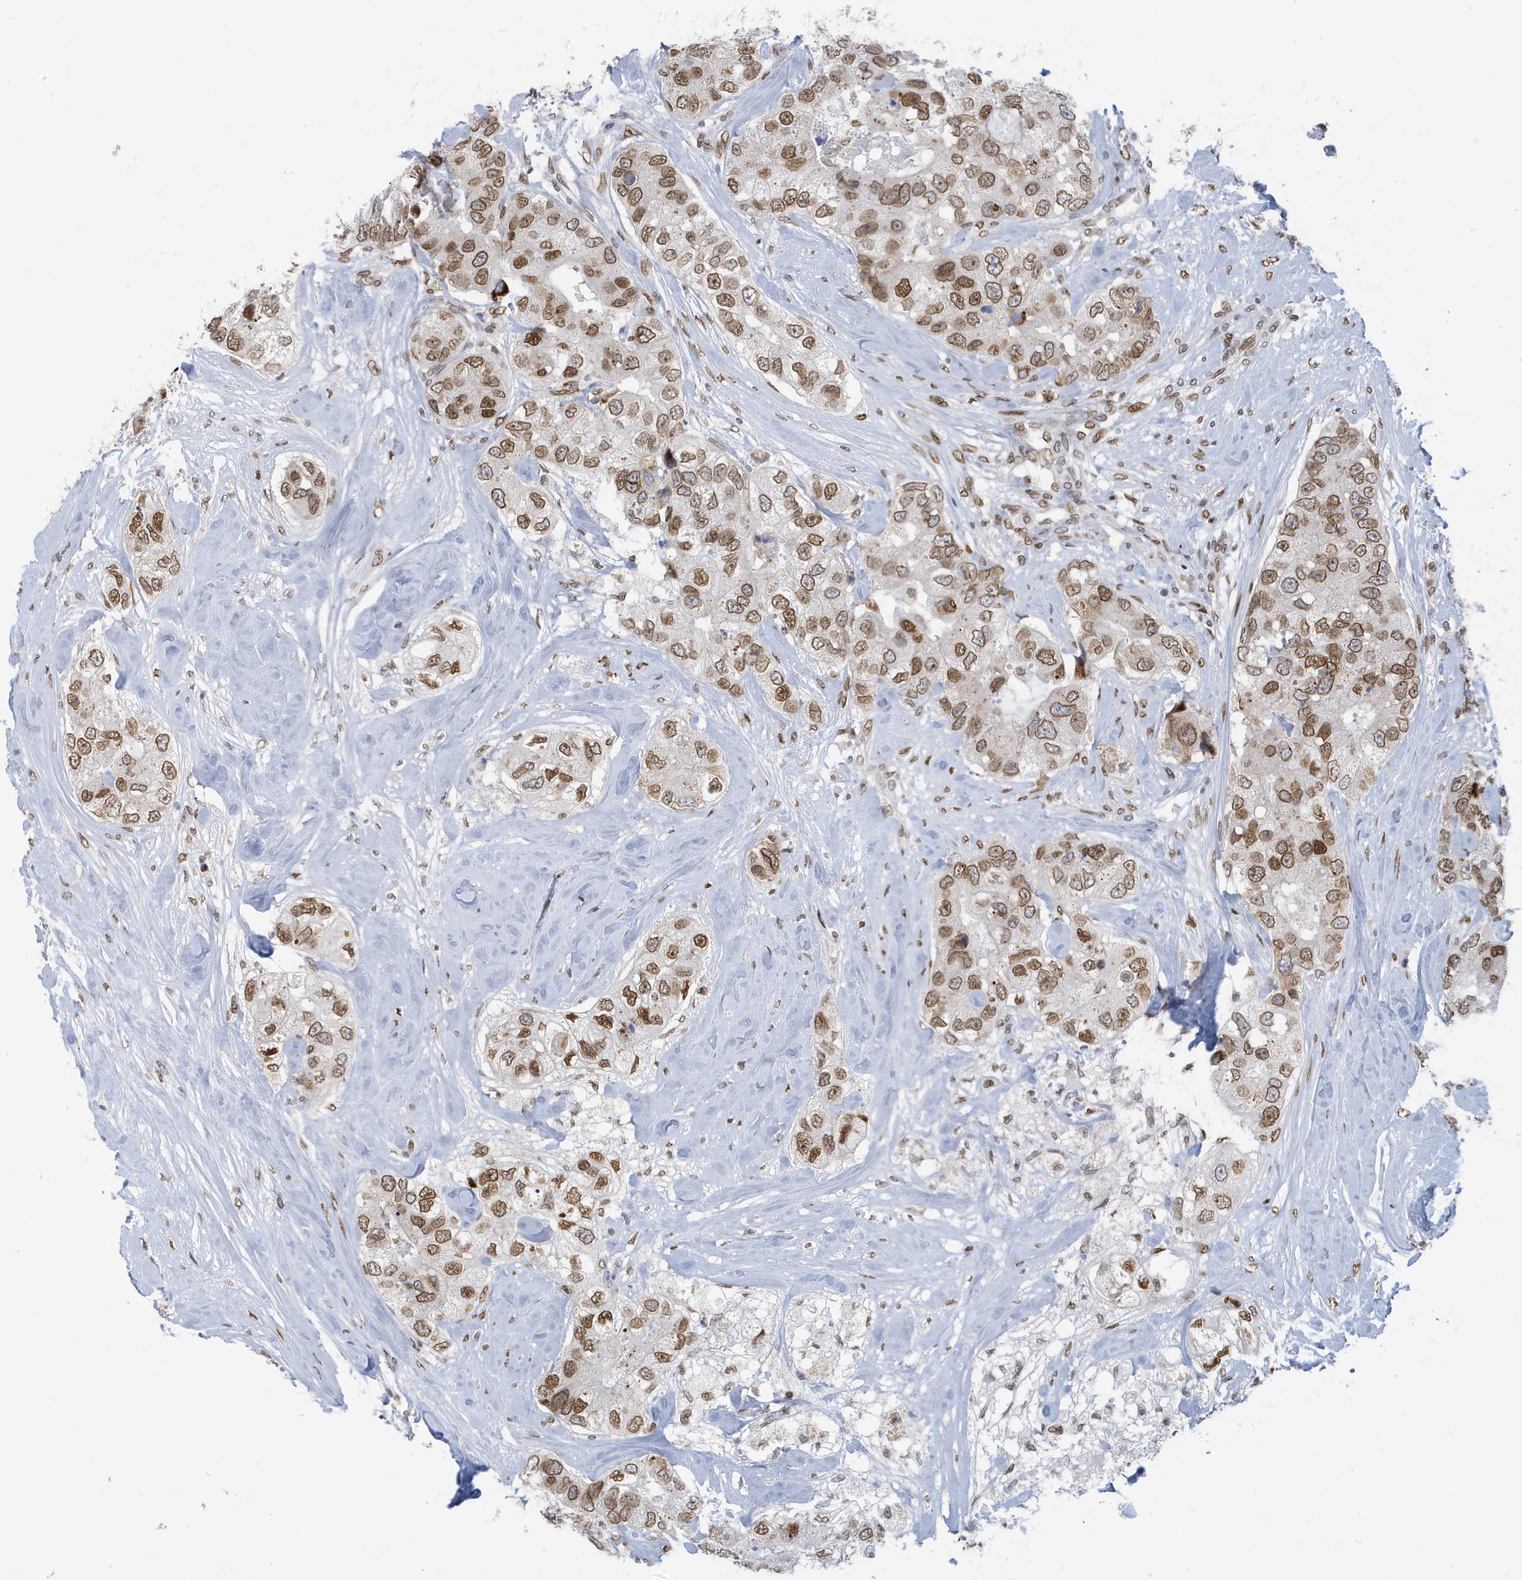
{"staining": {"intensity": "moderate", "quantity": ">75%", "location": "nuclear"}, "tissue": "breast cancer", "cell_type": "Tumor cells", "image_type": "cancer", "snomed": [{"axis": "morphology", "description": "Duct carcinoma"}, {"axis": "topography", "description": "Breast"}], "caption": "The histopathology image exhibits a brown stain indicating the presence of a protein in the nuclear of tumor cells in invasive ductal carcinoma (breast).", "gene": "PCYT1A", "patient": {"sex": "female", "age": 62}}